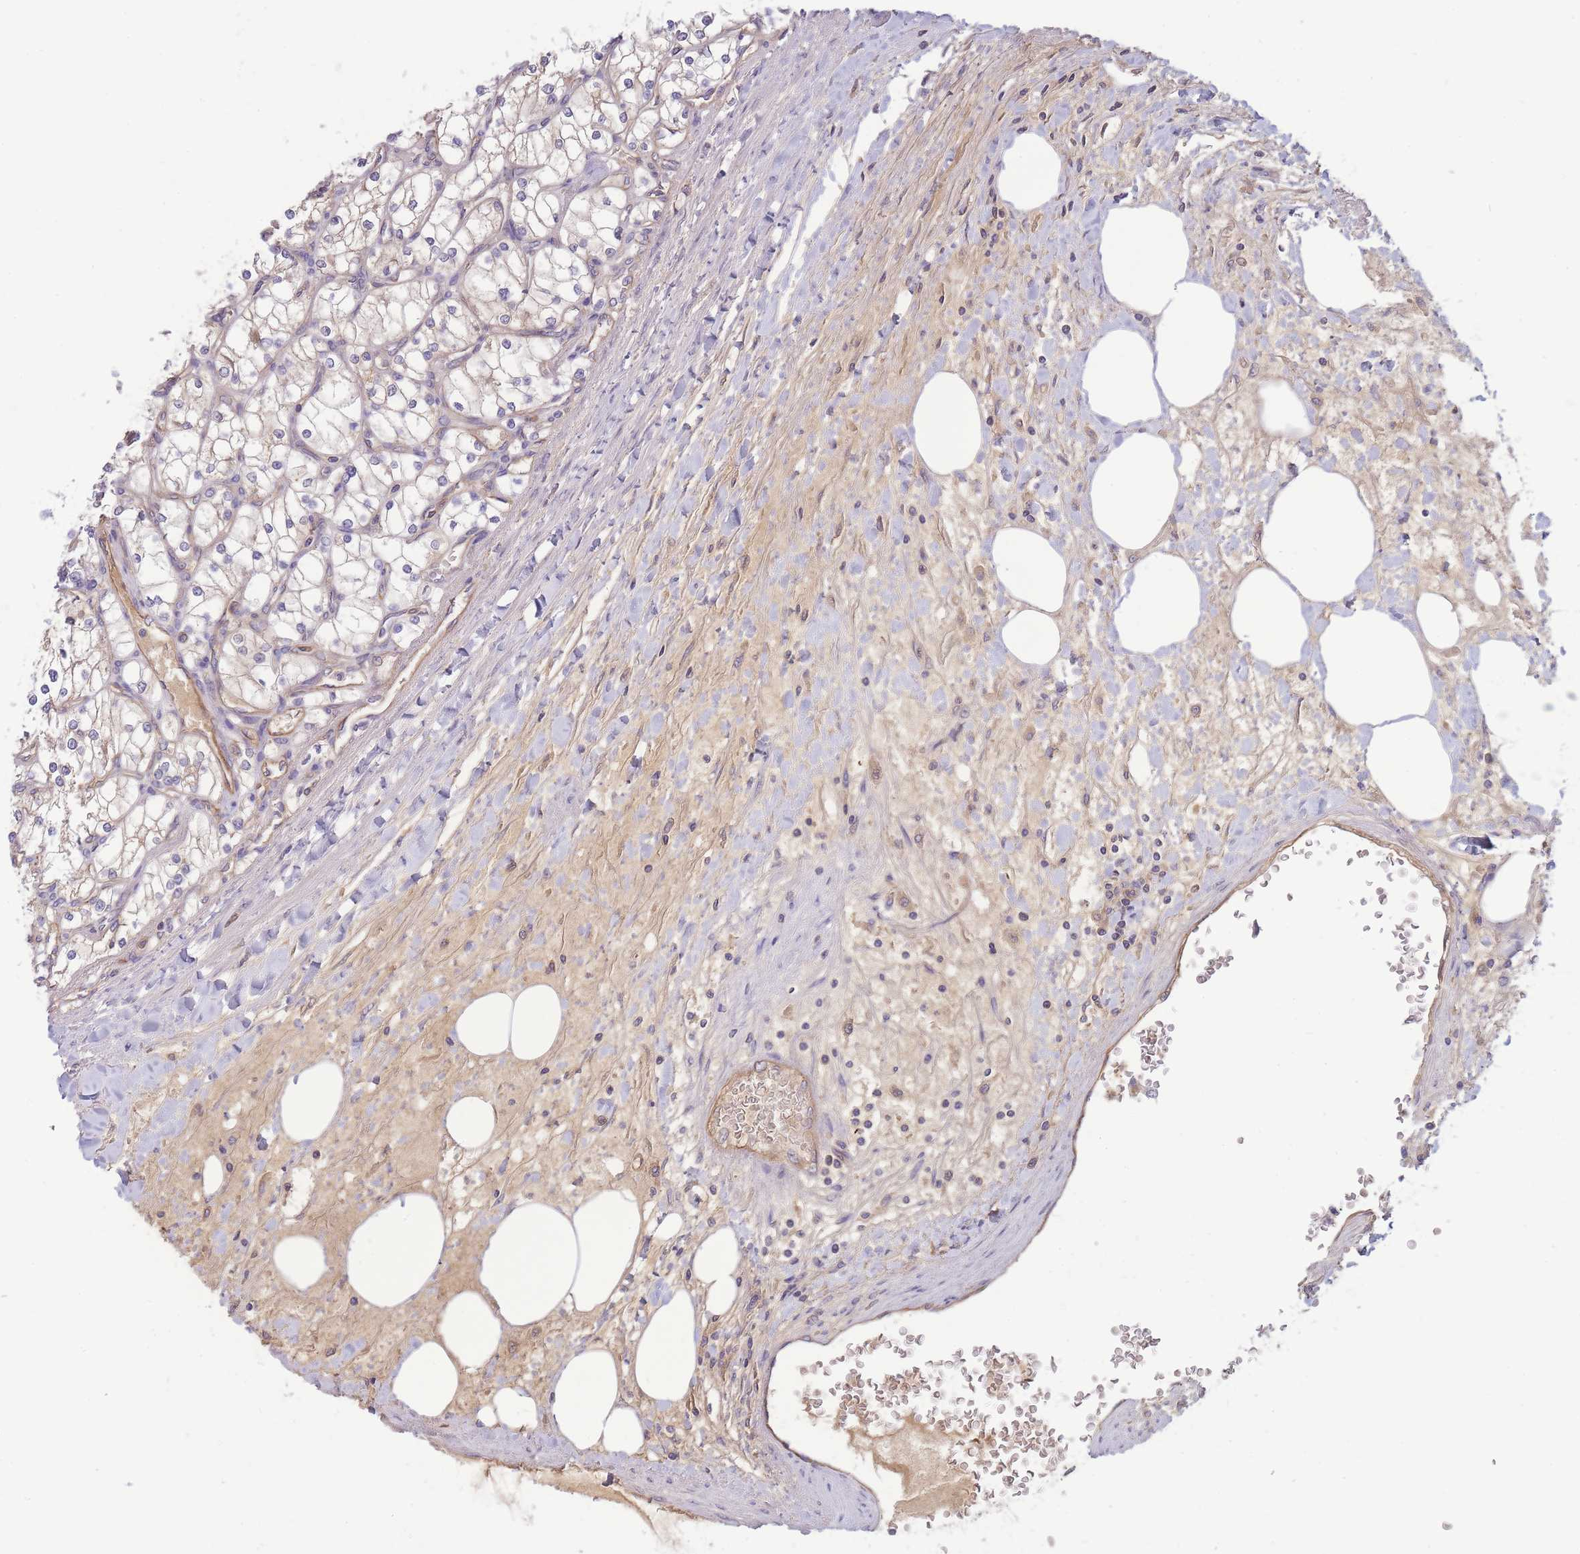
{"staining": {"intensity": "negative", "quantity": "none", "location": "none"}, "tissue": "renal cancer", "cell_type": "Tumor cells", "image_type": "cancer", "snomed": [{"axis": "morphology", "description": "Adenocarcinoma, NOS"}, {"axis": "topography", "description": "Kidney"}], "caption": "Tumor cells show no significant positivity in renal cancer.", "gene": "NDUFAF5", "patient": {"sex": "male", "age": 80}}